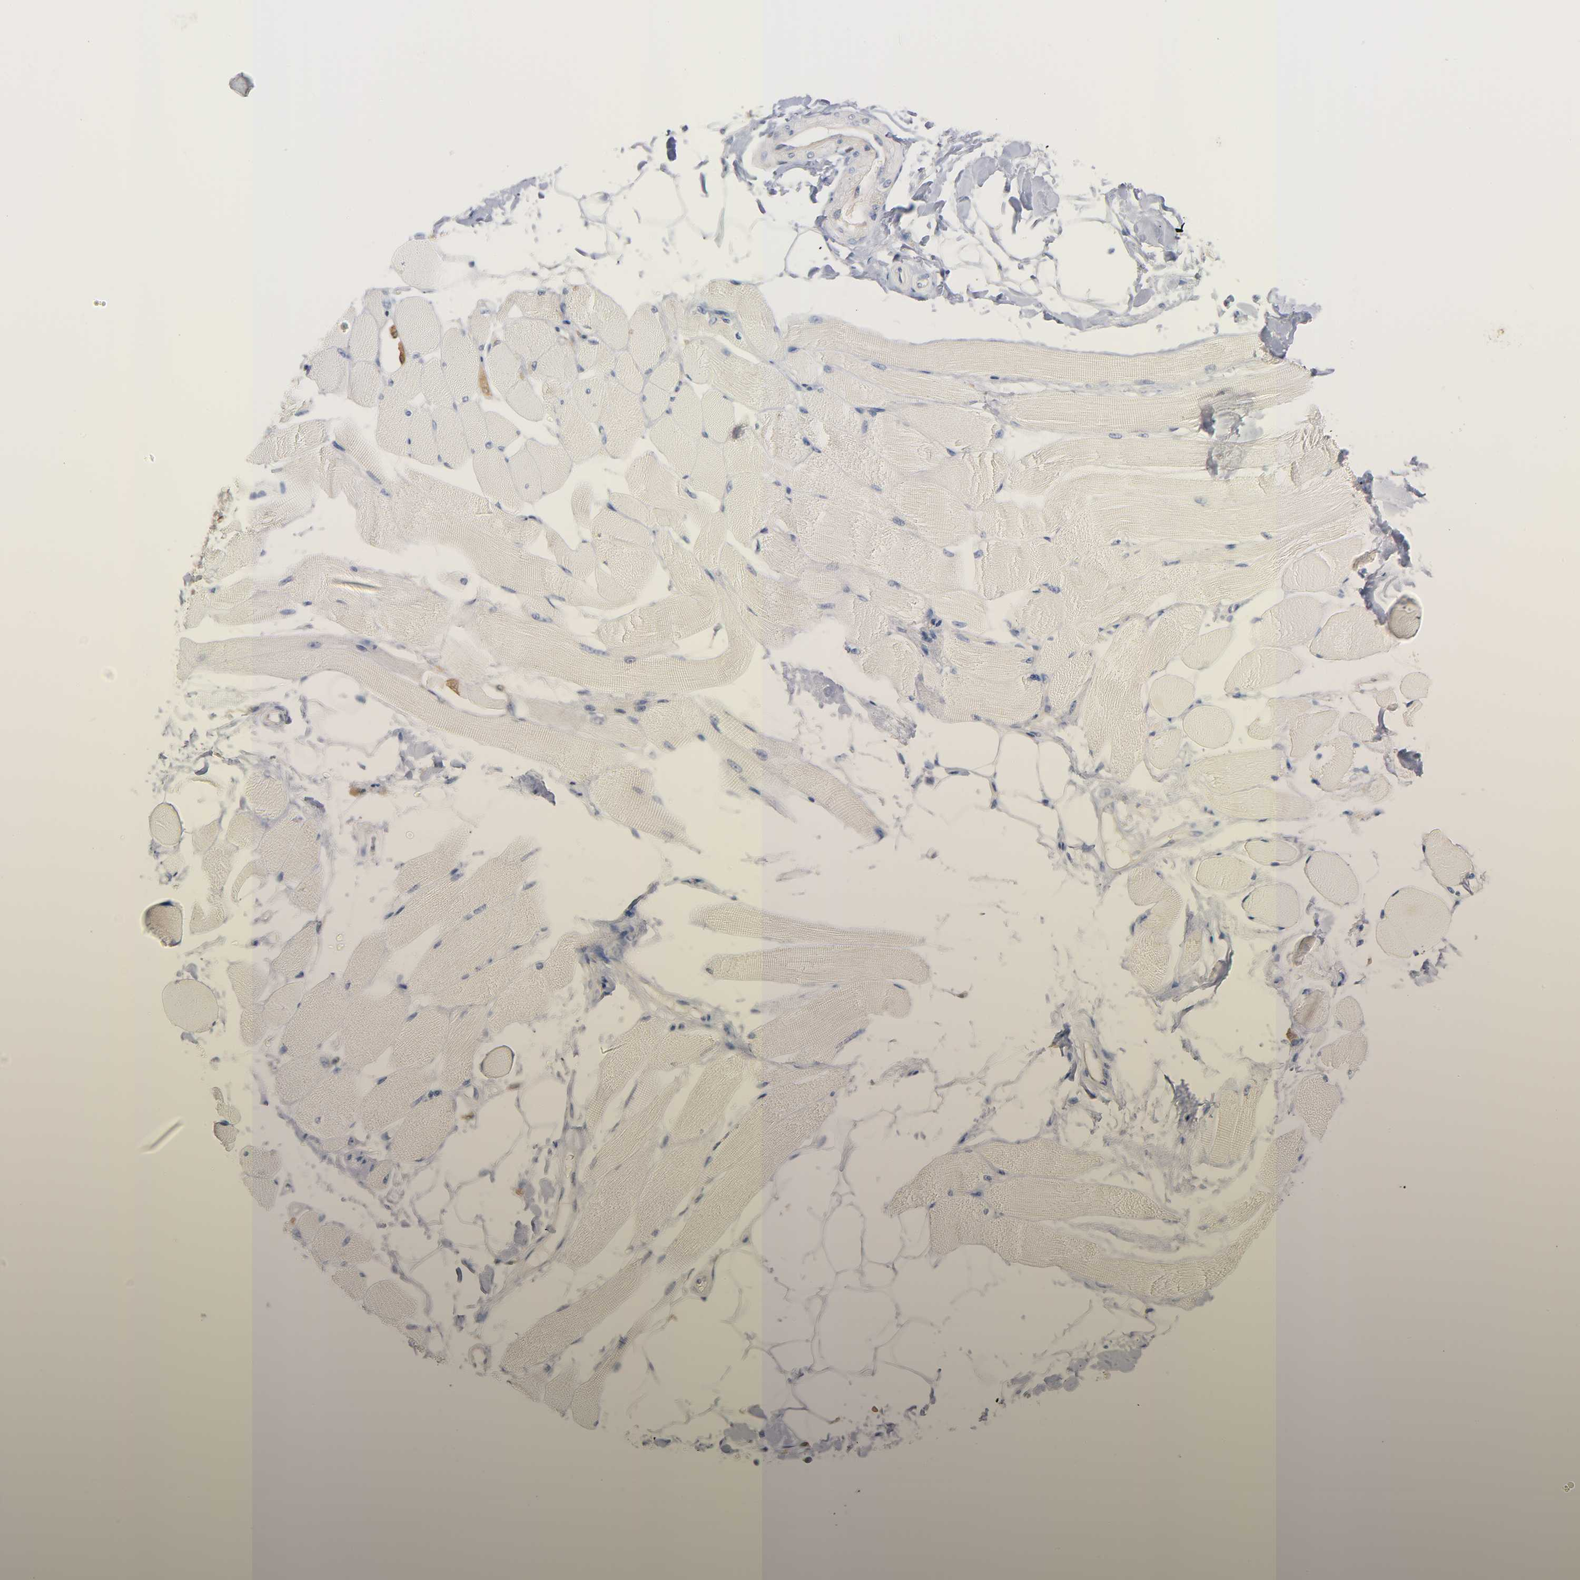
{"staining": {"intensity": "negative", "quantity": "none", "location": "none"}, "tissue": "skeletal muscle", "cell_type": "Myocytes", "image_type": "normal", "snomed": [{"axis": "morphology", "description": "Normal tissue, NOS"}, {"axis": "topography", "description": "Skeletal muscle"}, {"axis": "topography", "description": "Peripheral nerve tissue"}], "caption": "A micrograph of skeletal muscle stained for a protein displays no brown staining in myocytes. The staining was performed using DAB to visualize the protein expression in brown, while the nuclei were stained in blue with hematoxylin (Magnification: 20x).", "gene": "IL18", "patient": {"sex": "female", "age": 84}}